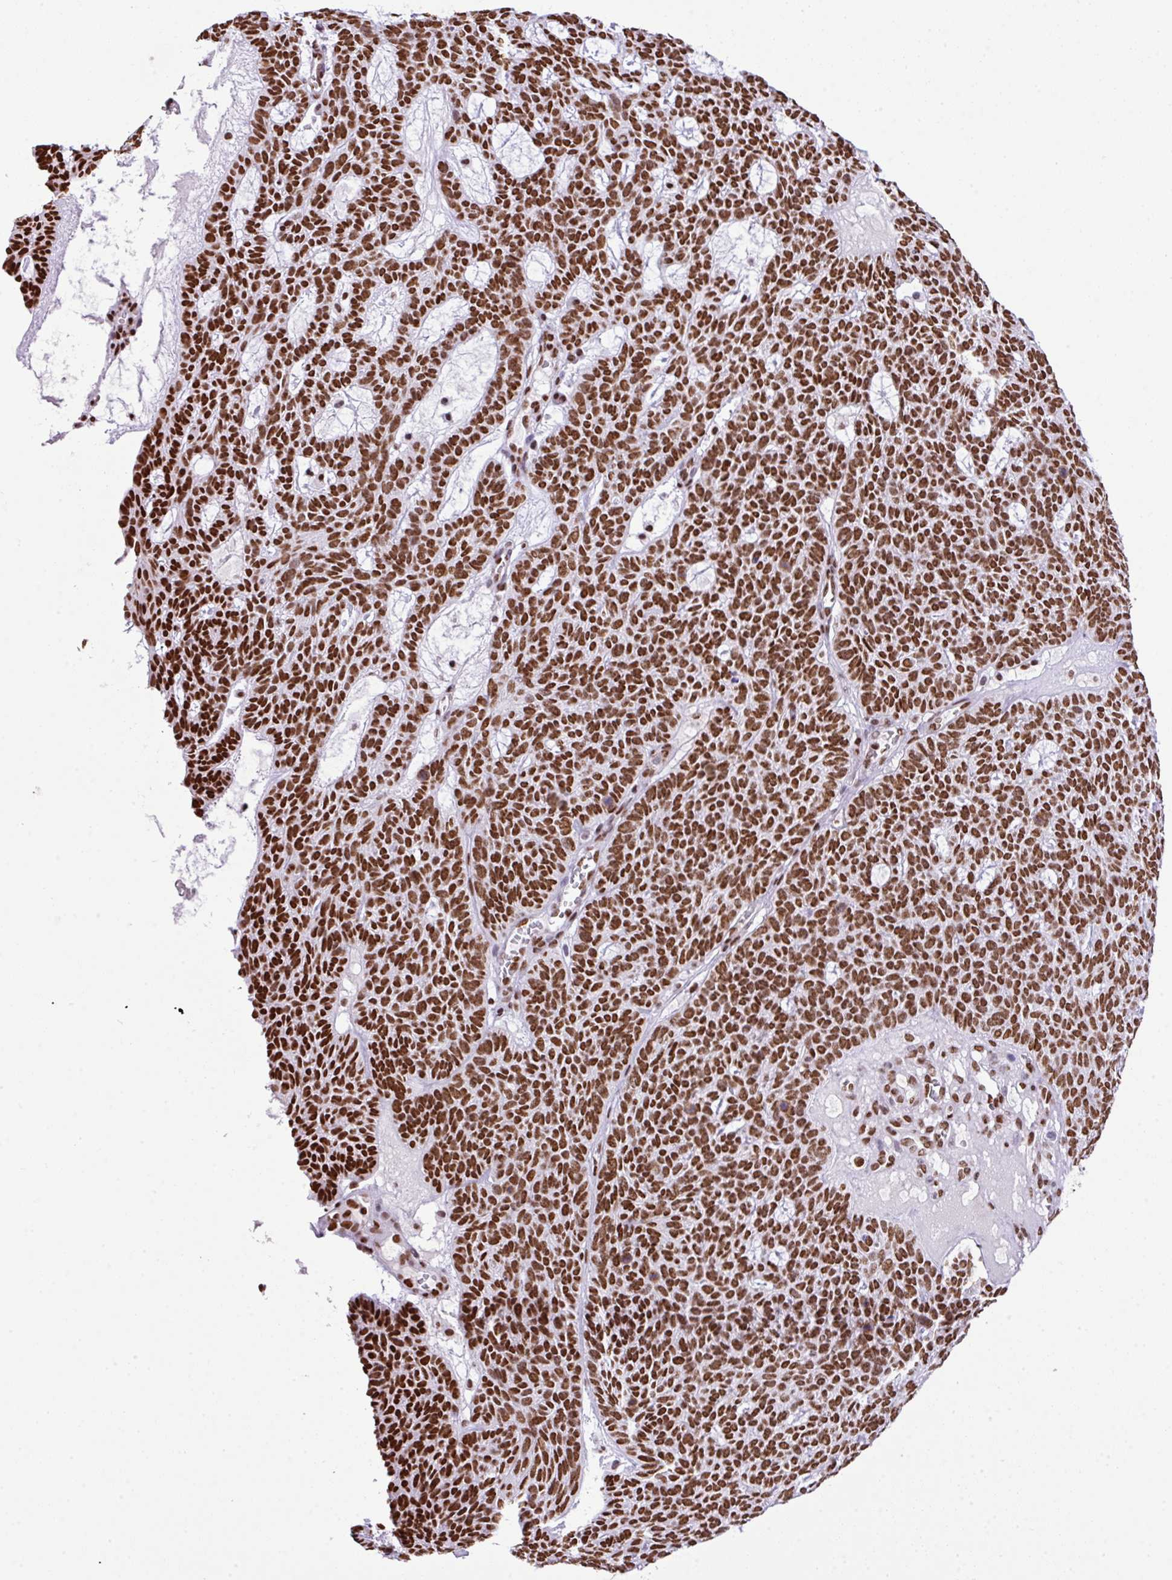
{"staining": {"intensity": "moderate", "quantity": ">75%", "location": "nuclear"}, "tissue": "skin cancer", "cell_type": "Tumor cells", "image_type": "cancer", "snomed": [{"axis": "morphology", "description": "Squamous cell carcinoma, NOS"}, {"axis": "topography", "description": "Skin"}], "caption": "An image of skin cancer stained for a protein demonstrates moderate nuclear brown staining in tumor cells.", "gene": "RARG", "patient": {"sex": "female", "age": 90}}